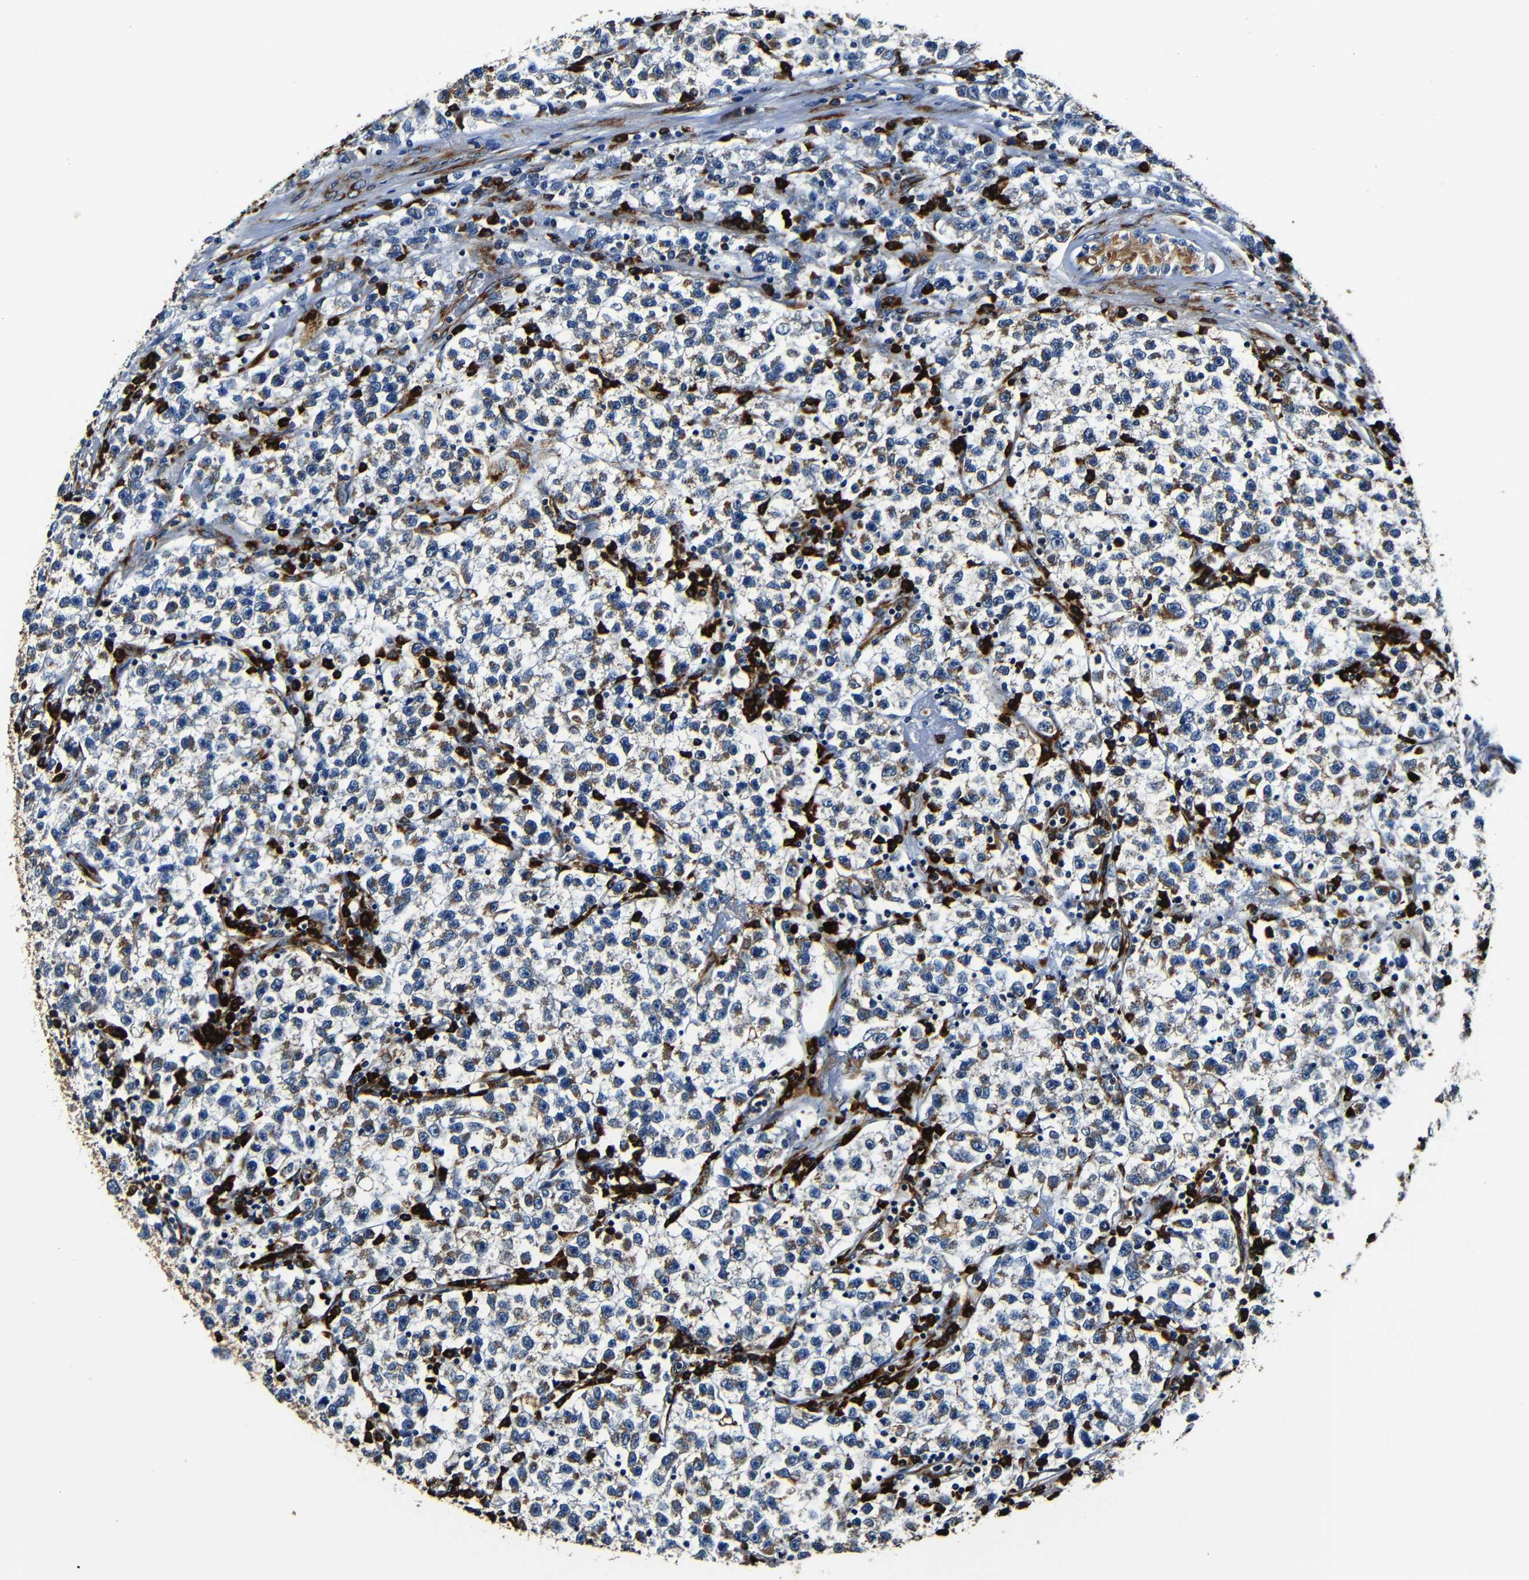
{"staining": {"intensity": "moderate", "quantity": "25%-75%", "location": "cytoplasmic/membranous"}, "tissue": "testis cancer", "cell_type": "Tumor cells", "image_type": "cancer", "snomed": [{"axis": "morphology", "description": "Seminoma, NOS"}, {"axis": "topography", "description": "Testis"}], "caption": "The immunohistochemical stain highlights moderate cytoplasmic/membranous positivity in tumor cells of testis cancer tissue.", "gene": "RRBP1", "patient": {"sex": "male", "age": 22}}